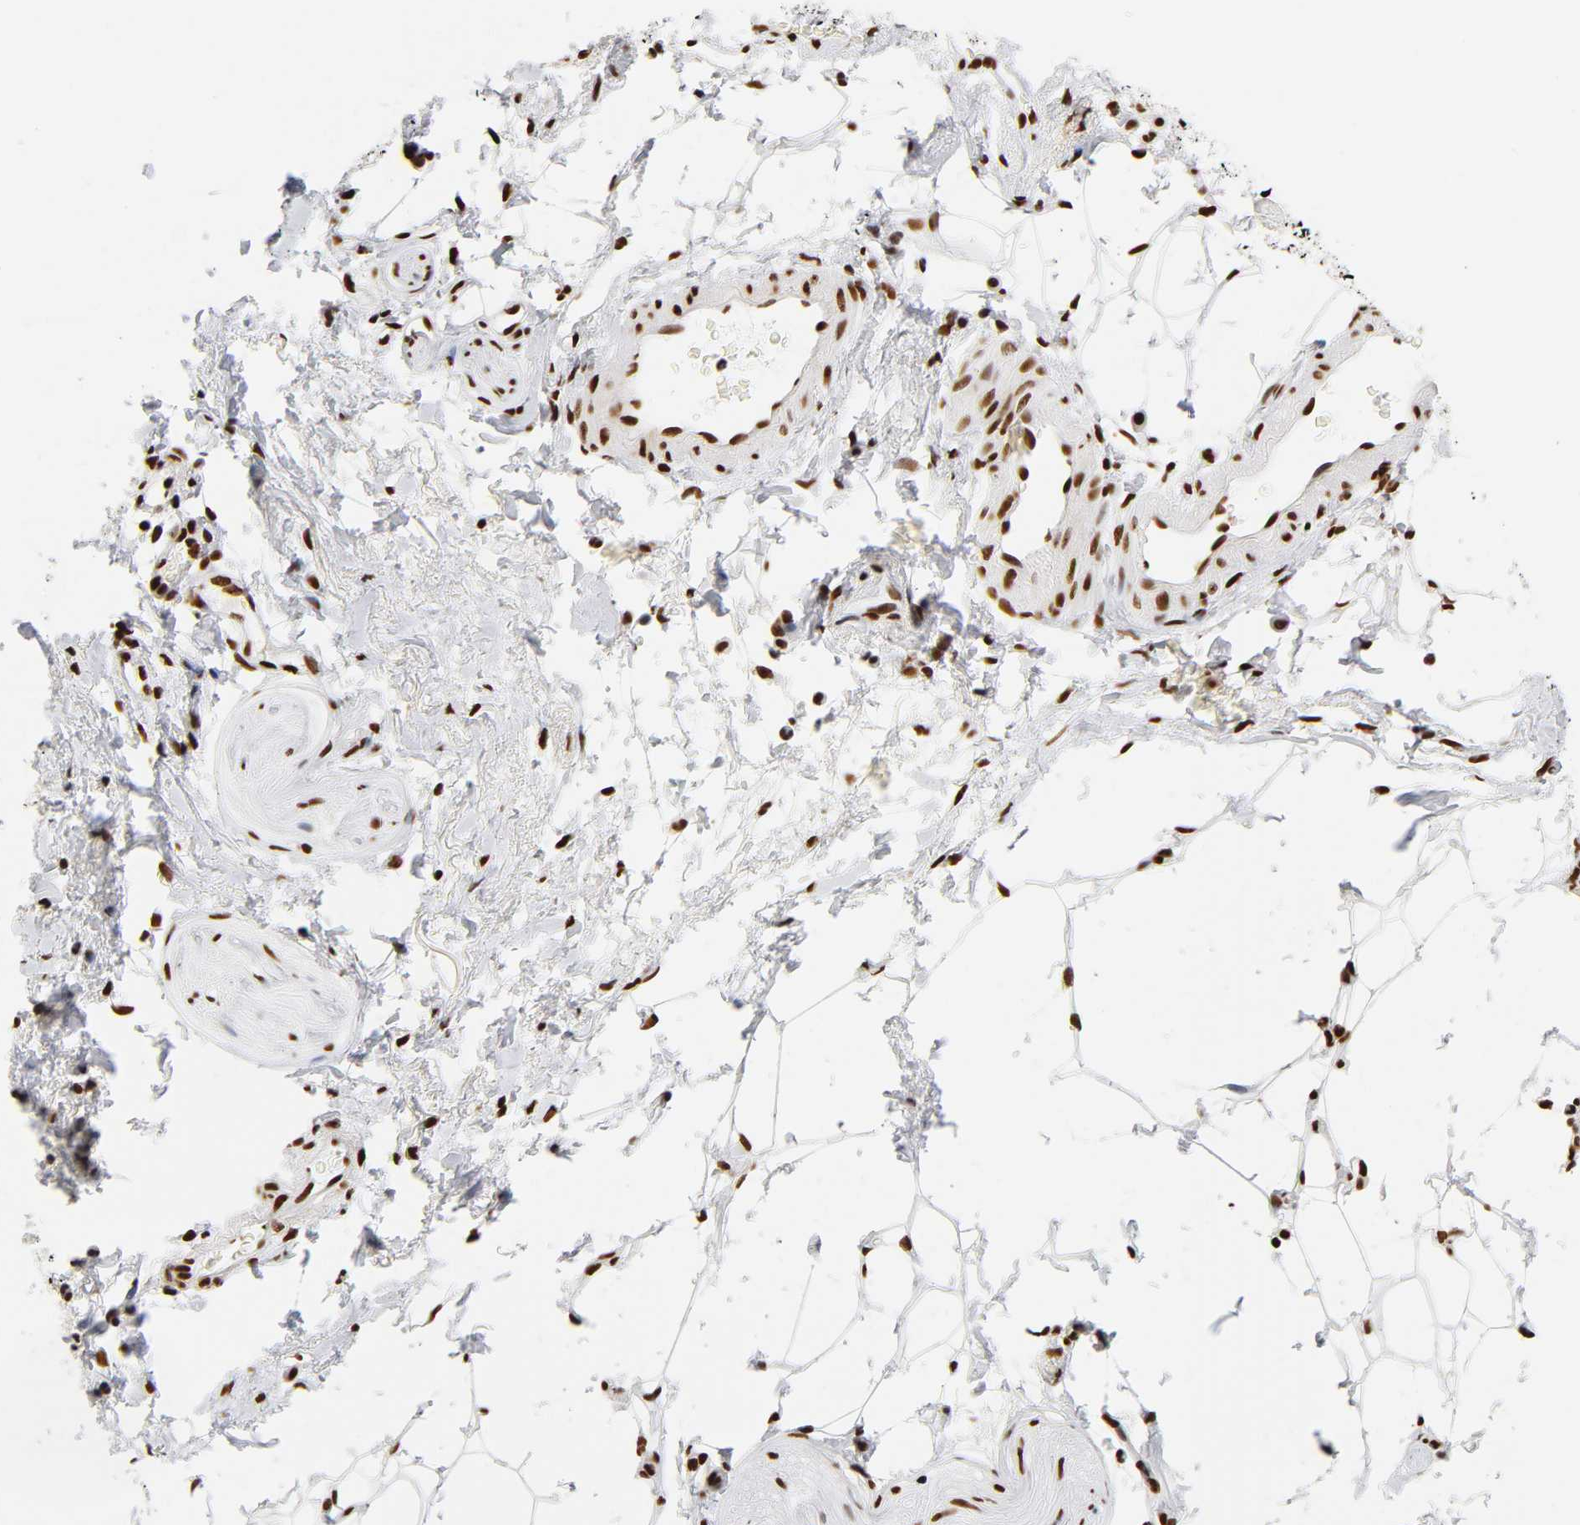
{"staining": {"intensity": "strong", "quantity": ">75%", "location": "nuclear"}, "tissue": "adipose tissue", "cell_type": "Adipocytes", "image_type": "normal", "snomed": [{"axis": "morphology", "description": "Normal tissue, NOS"}, {"axis": "topography", "description": "Soft tissue"}, {"axis": "topography", "description": "Peripheral nerve tissue"}], "caption": "This image reveals immunohistochemistry (IHC) staining of benign human adipose tissue, with high strong nuclear staining in about >75% of adipocytes.", "gene": "XRCC6", "patient": {"sex": "female", "age": 71}}